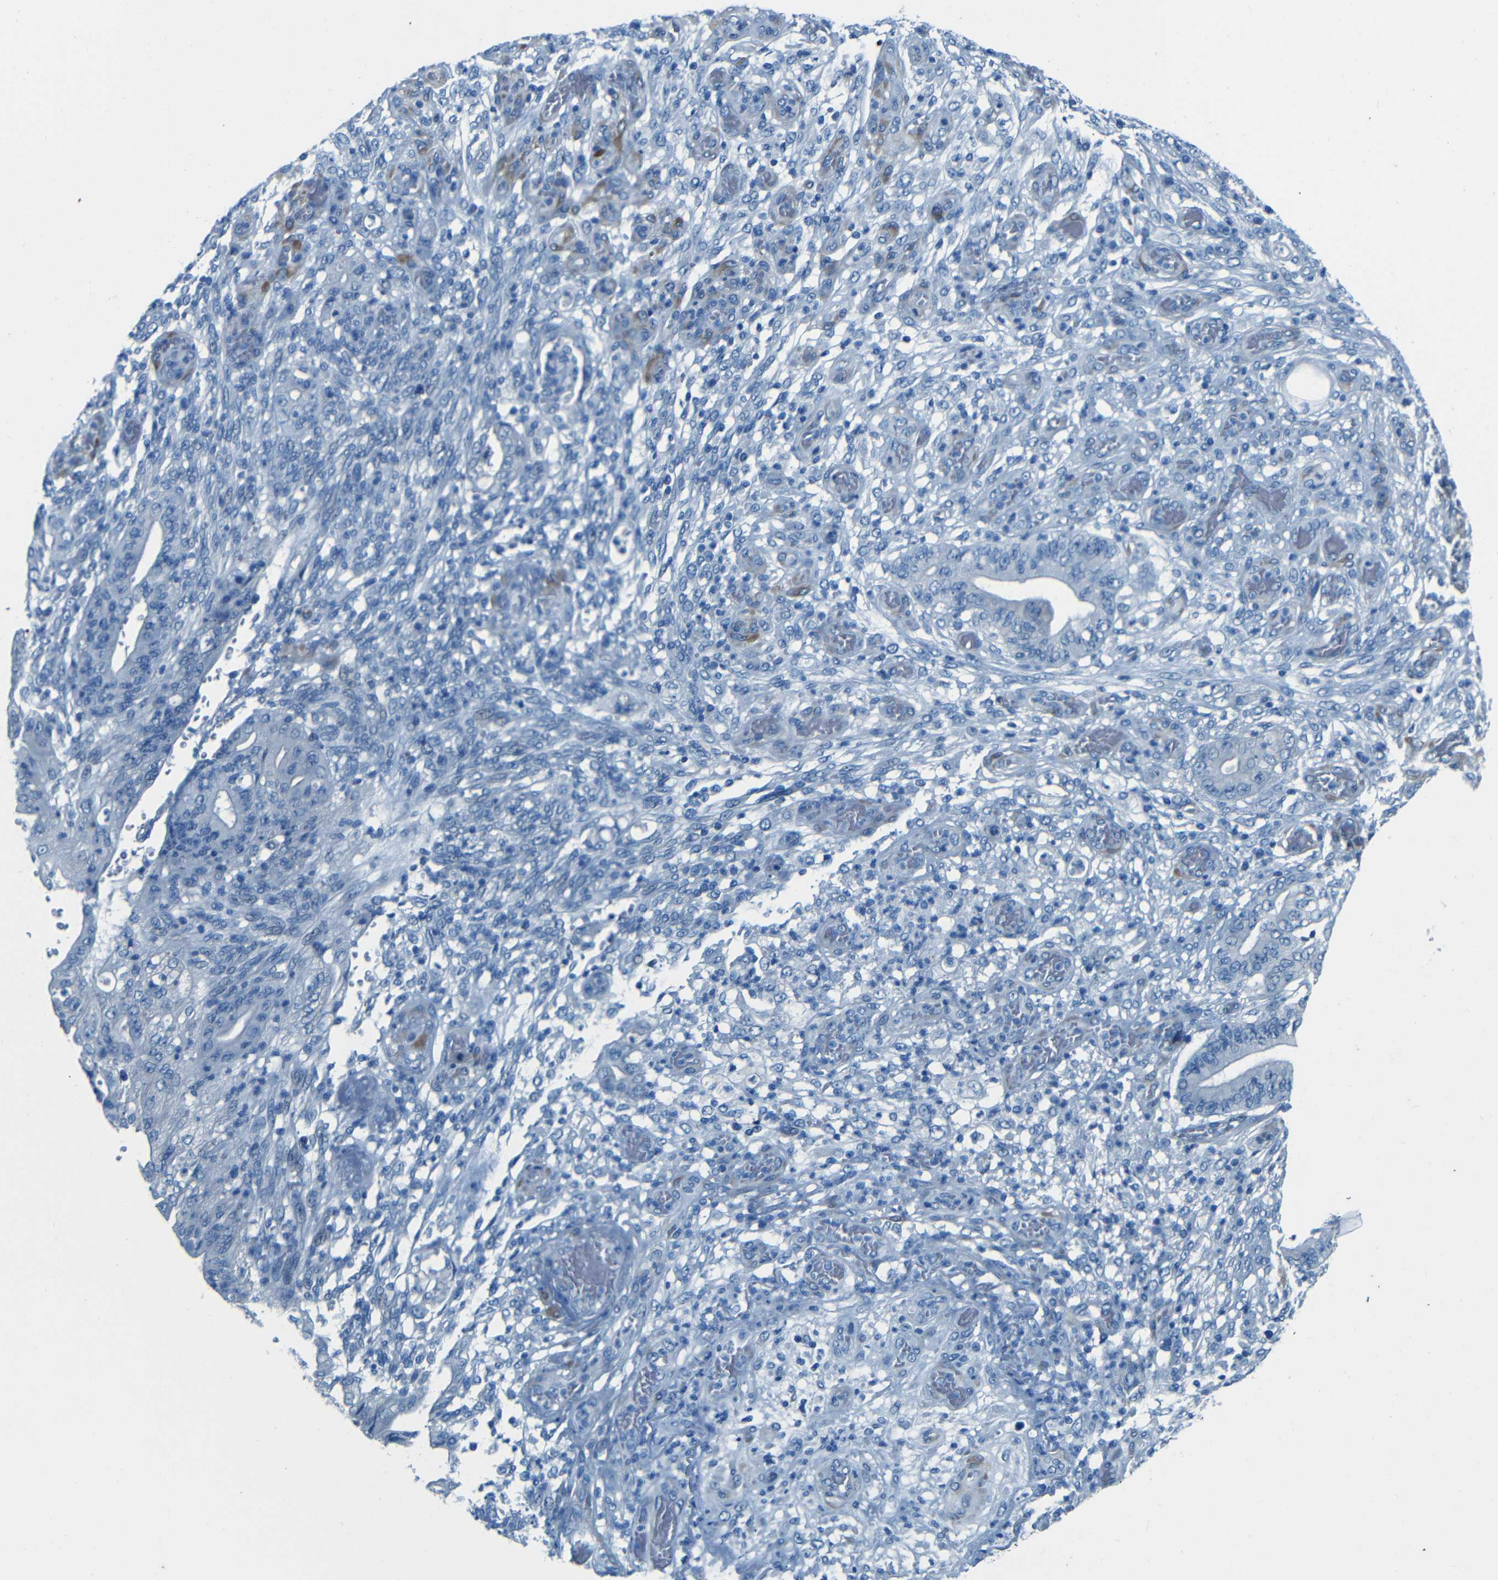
{"staining": {"intensity": "negative", "quantity": "none", "location": "none"}, "tissue": "stomach cancer", "cell_type": "Tumor cells", "image_type": "cancer", "snomed": [{"axis": "morphology", "description": "Adenocarcinoma, NOS"}, {"axis": "topography", "description": "Stomach"}], "caption": "Stomach cancer was stained to show a protein in brown. There is no significant expression in tumor cells. (Stains: DAB IHC with hematoxylin counter stain, Microscopy: brightfield microscopy at high magnification).", "gene": "MAP2", "patient": {"sex": "female", "age": 73}}